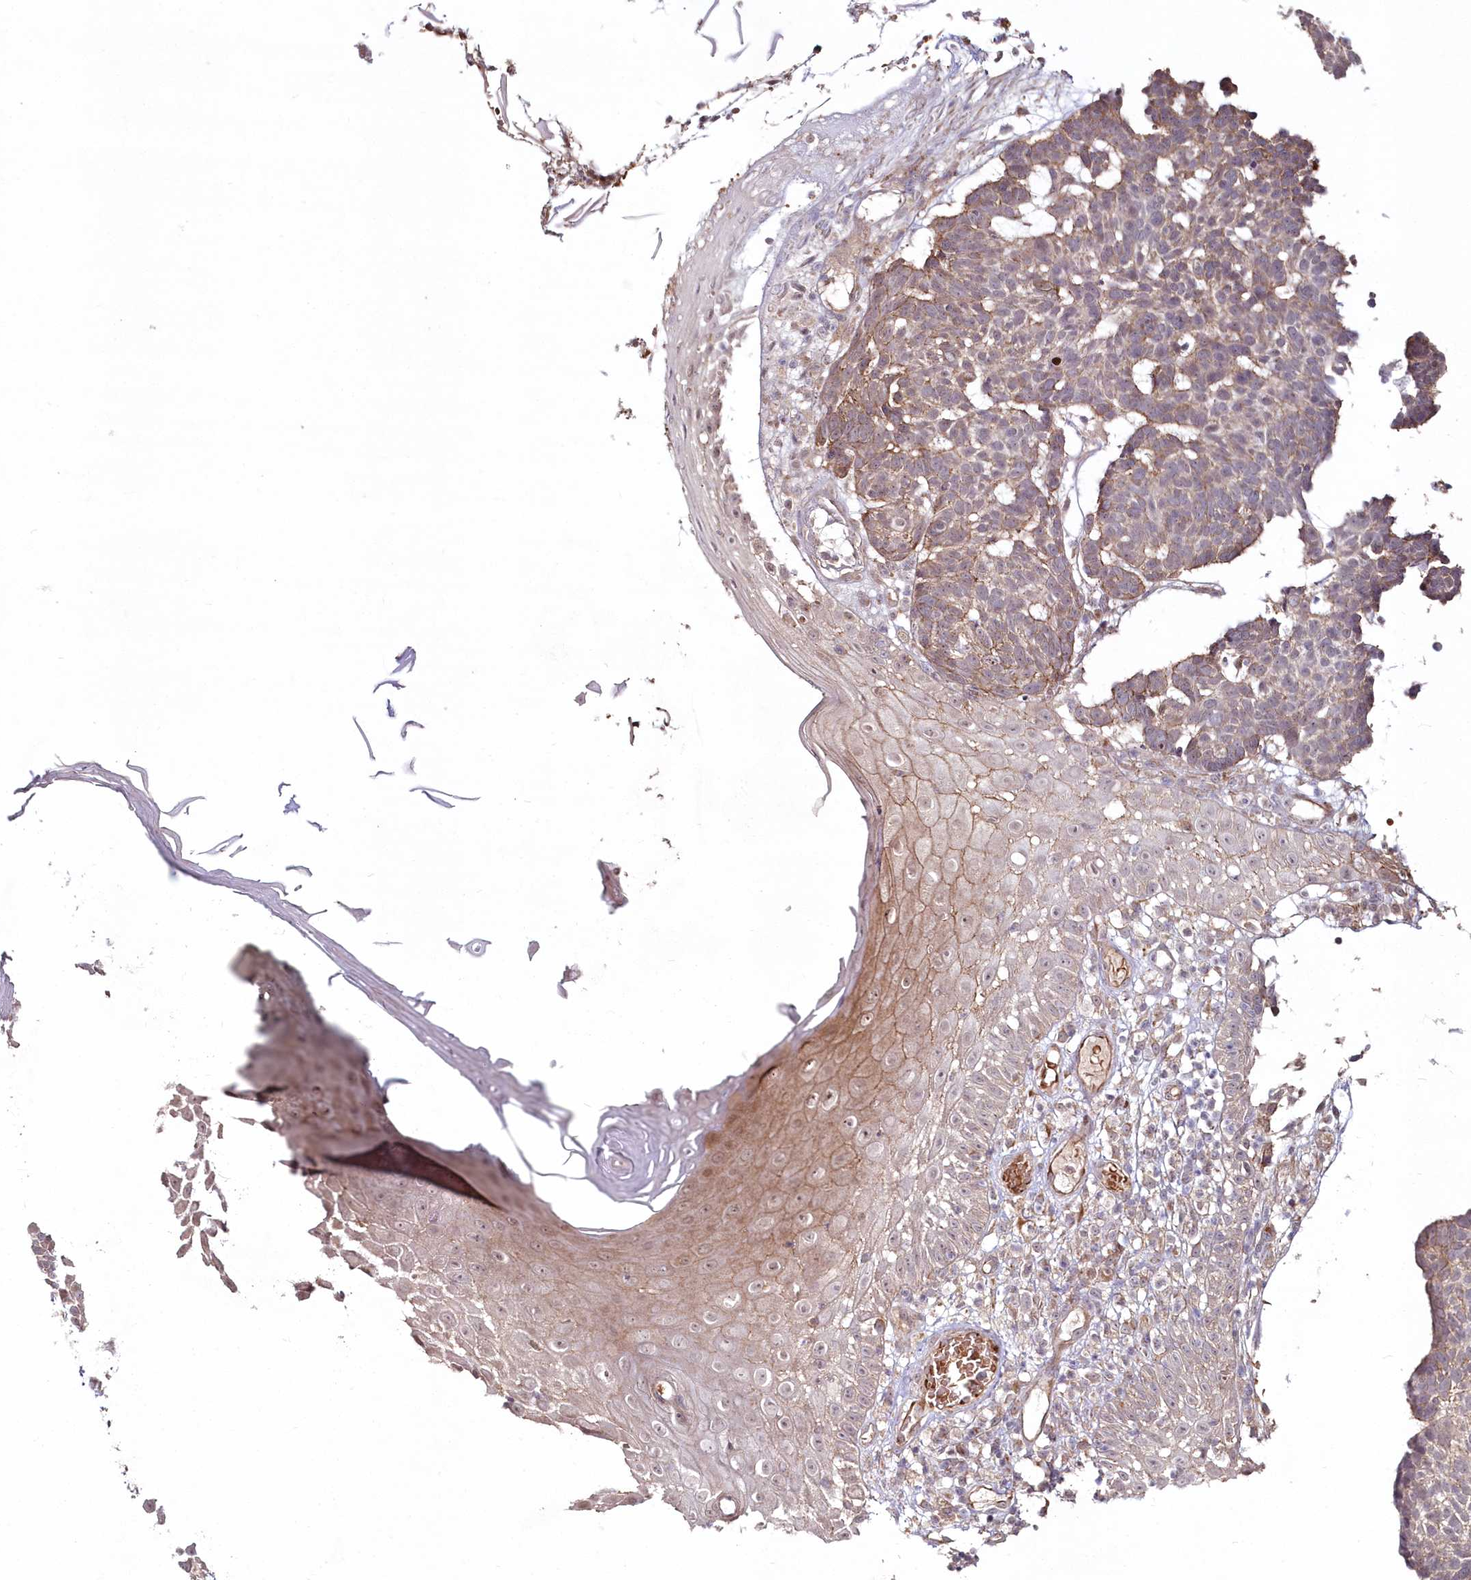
{"staining": {"intensity": "moderate", "quantity": "<25%", "location": "cytoplasmic/membranous"}, "tissue": "skin cancer", "cell_type": "Tumor cells", "image_type": "cancer", "snomed": [{"axis": "morphology", "description": "Basal cell carcinoma"}, {"axis": "topography", "description": "Skin"}], "caption": "Tumor cells display low levels of moderate cytoplasmic/membranous staining in approximately <25% of cells in human skin cancer.", "gene": "HYCC2", "patient": {"sex": "male", "age": 85}}